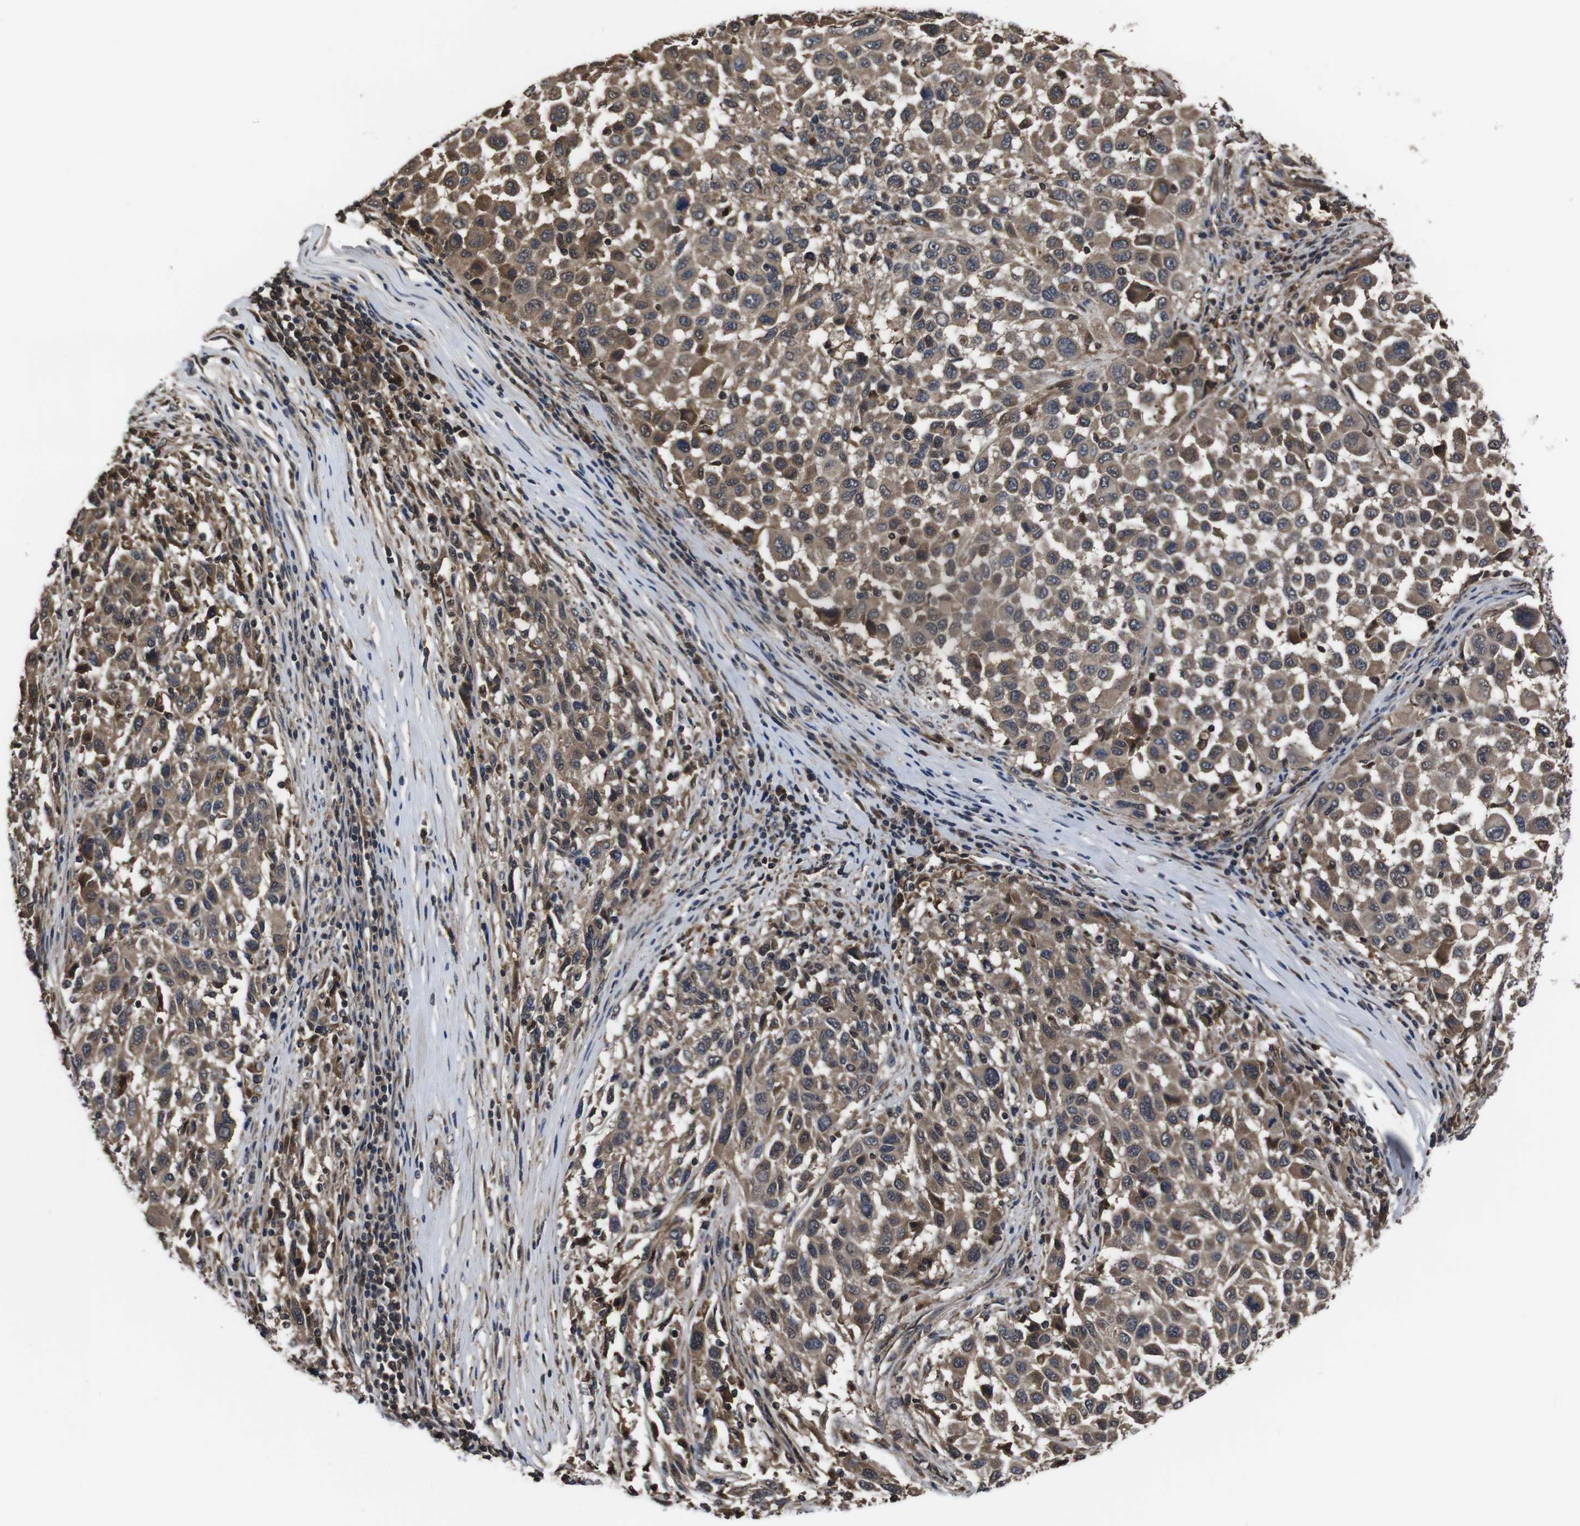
{"staining": {"intensity": "moderate", "quantity": ">75%", "location": "cytoplasmic/membranous"}, "tissue": "melanoma", "cell_type": "Tumor cells", "image_type": "cancer", "snomed": [{"axis": "morphology", "description": "Malignant melanoma, Metastatic site"}, {"axis": "topography", "description": "Lymph node"}], "caption": "Melanoma stained for a protein (brown) shows moderate cytoplasmic/membranous positive expression in about >75% of tumor cells.", "gene": "CXCL11", "patient": {"sex": "male", "age": 61}}